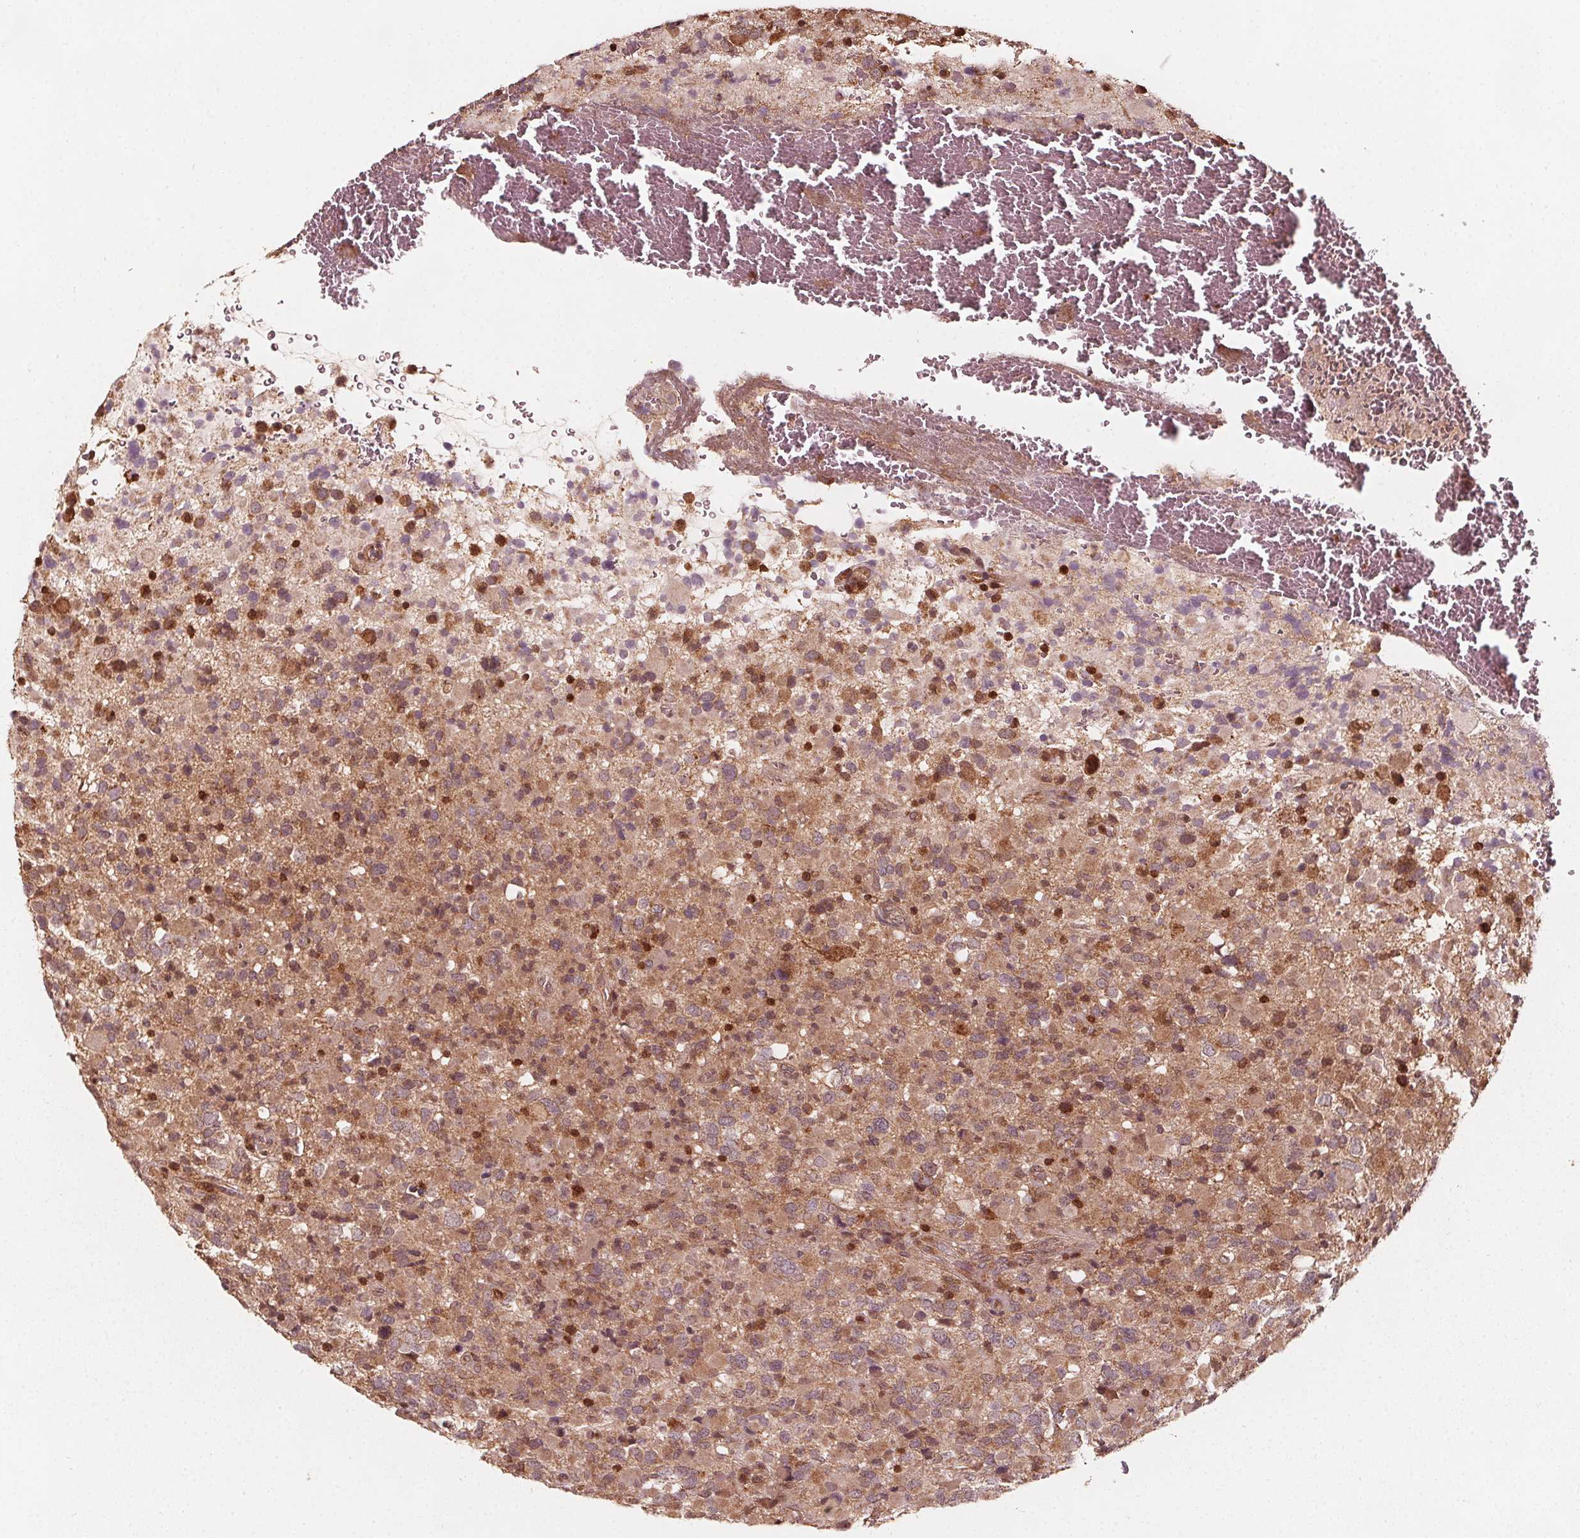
{"staining": {"intensity": "moderate", "quantity": "<25%", "location": "cytoplasmic/membranous,nuclear"}, "tissue": "glioma", "cell_type": "Tumor cells", "image_type": "cancer", "snomed": [{"axis": "morphology", "description": "Glioma, malignant, High grade"}, {"axis": "topography", "description": "Brain"}], "caption": "This image exhibits immunohistochemistry (IHC) staining of glioma, with low moderate cytoplasmic/membranous and nuclear positivity in about <25% of tumor cells.", "gene": "AIP", "patient": {"sex": "female", "age": 40}}